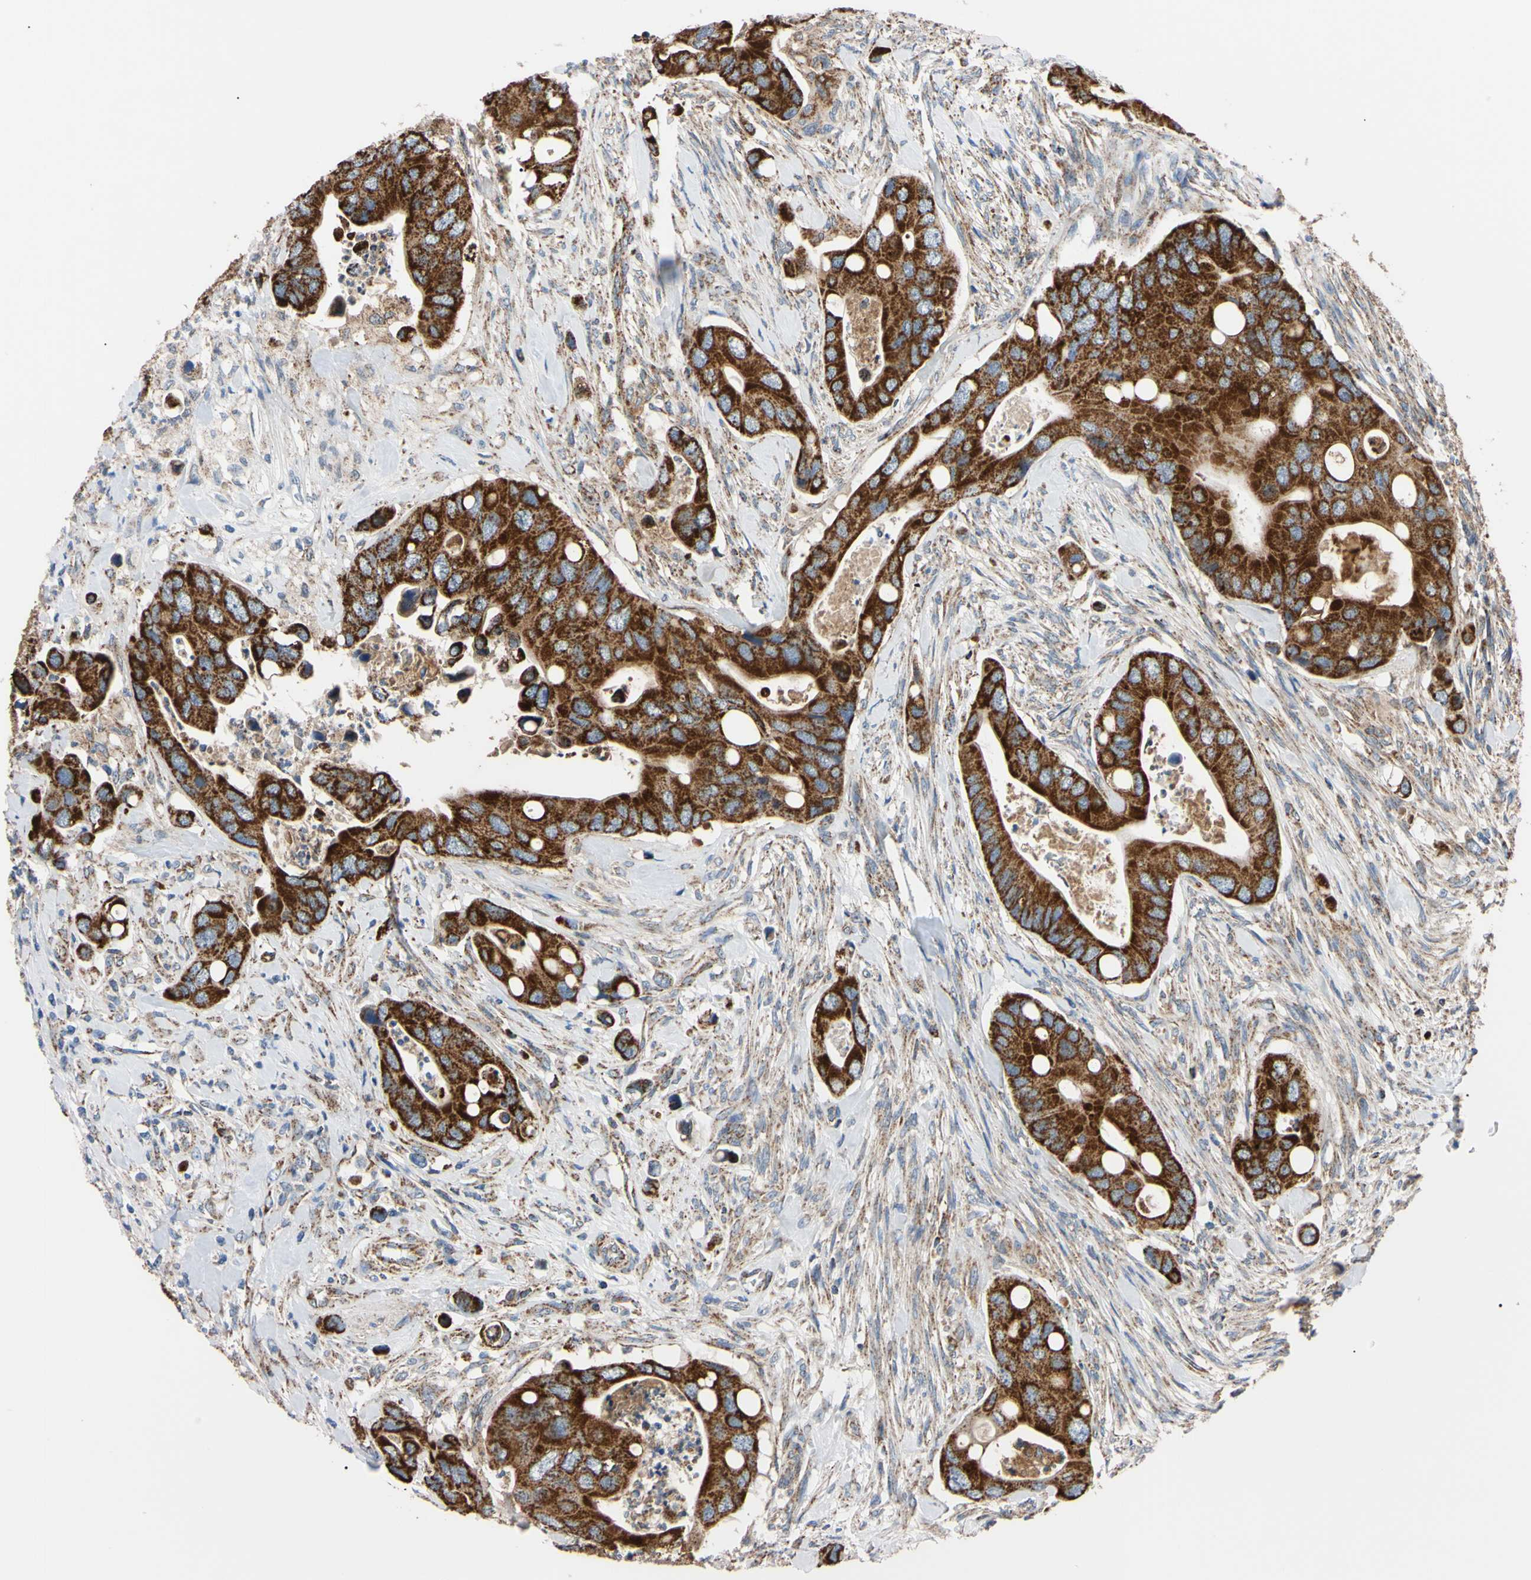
{"staining": {"intensity": "strong", "quantity": ">75%", "location": "cytoplasmic/membranous"}, "tissue": "colorectal cancer", "cell_type": "Tumor cells", "image_type": "cancer", "snomed": [{"axis": "morphology", "description": "Adenocarcinoma, NOS"}, {"axis": "topography", "description": "Rectum"}], "caption": "Immunohistochemistry of human colorectal adenocarcinoma reveals high levels of strong cytoplasmic/membranous expression in approximately >75% of tumor cells. Using DAB (3,3'-diaminobenzidine) (brown) and hematoxylin (blue) stains, captured at high magnification using brightfield microscopy.", "gene": "CLPP", "patient": {"sex": "female", "age": 57}}